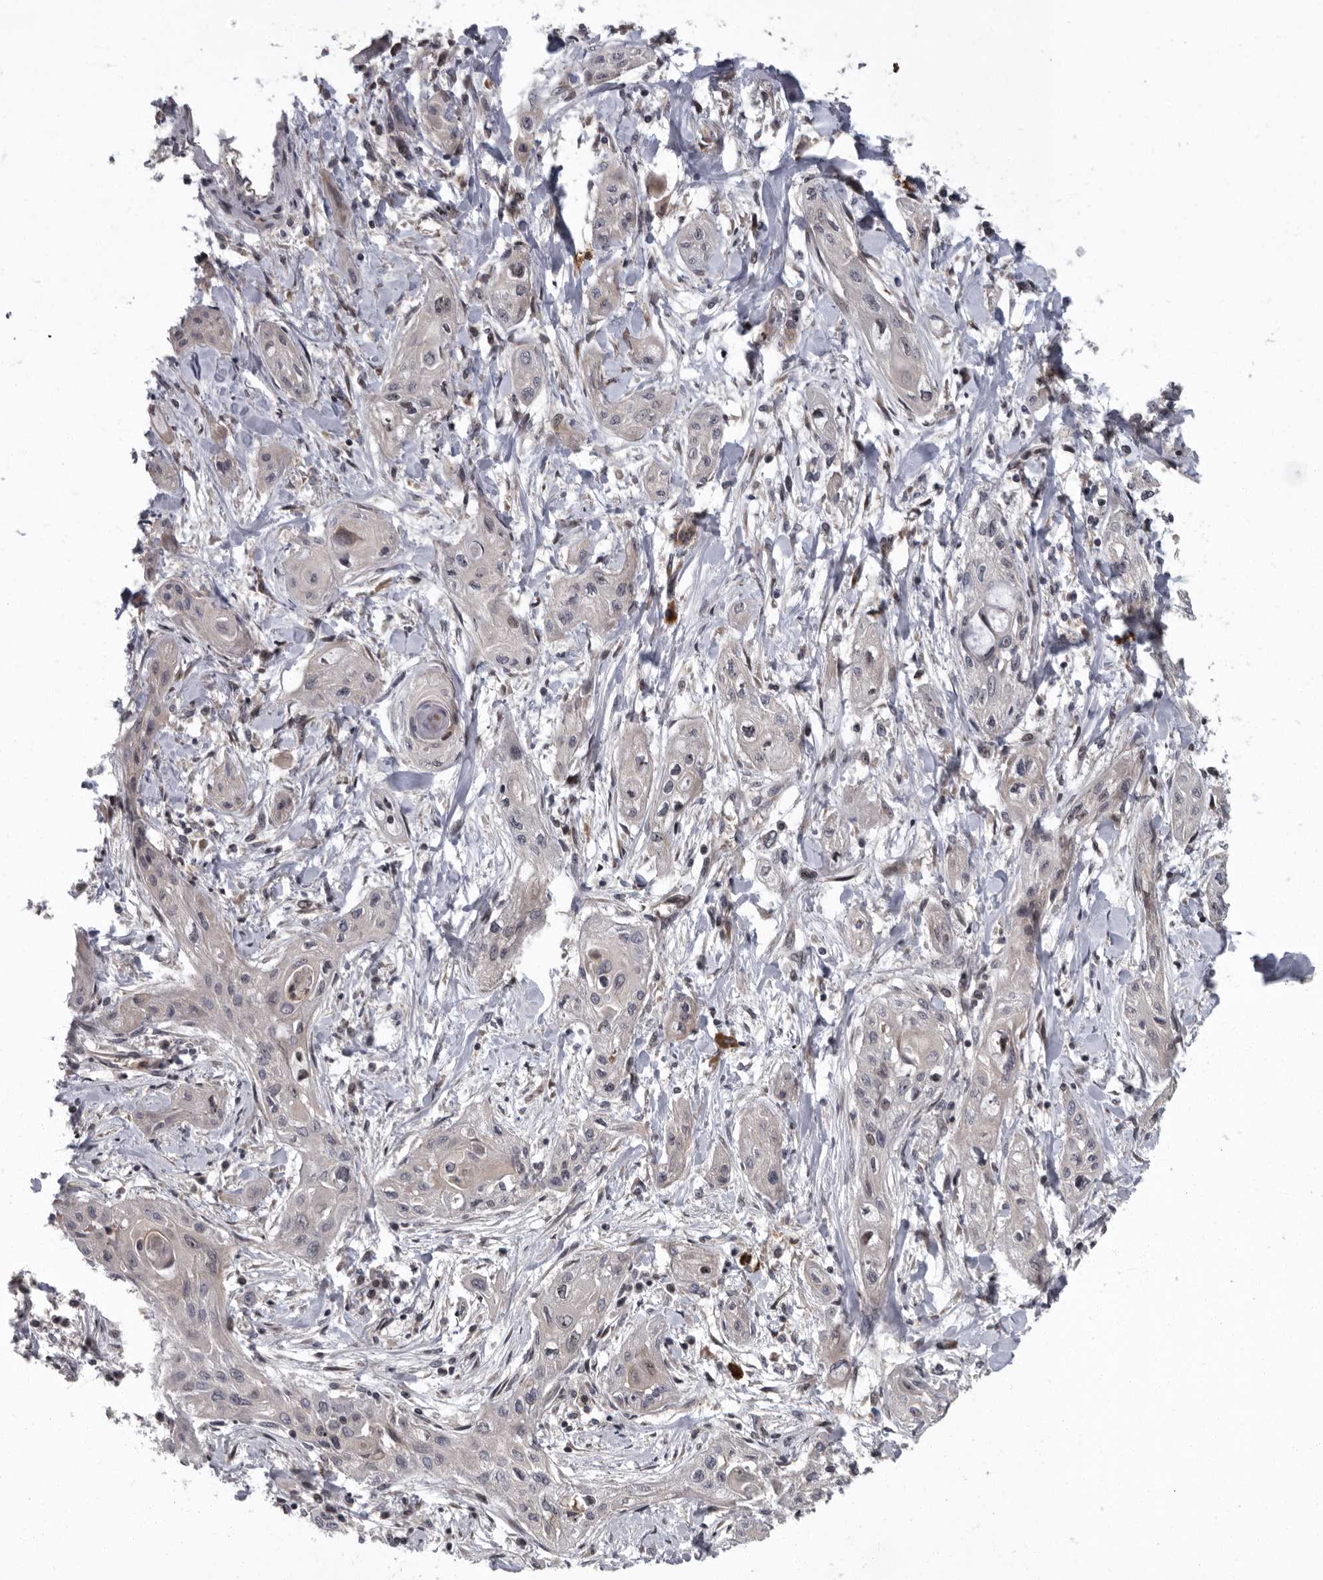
{"staining": {"intensity": "negative", "quantity": "none", "location": "none"}, "tissue": "lung cancer", "cell_type": "Tumor cells", "image_type": "cancer", "snomed": [{"axis": "morphology", "description": "Squamous cell carcinoma, NOS"}, {"axis": "topography", "description": "Lung"}], "caption": "High power microscopy image of an immunohistochemistry histopathology image of lung cancer, revealing no significant positivity in tumor cells.", "gene": "PDCD11", "patient": {"sex": "female", "age": 47}}